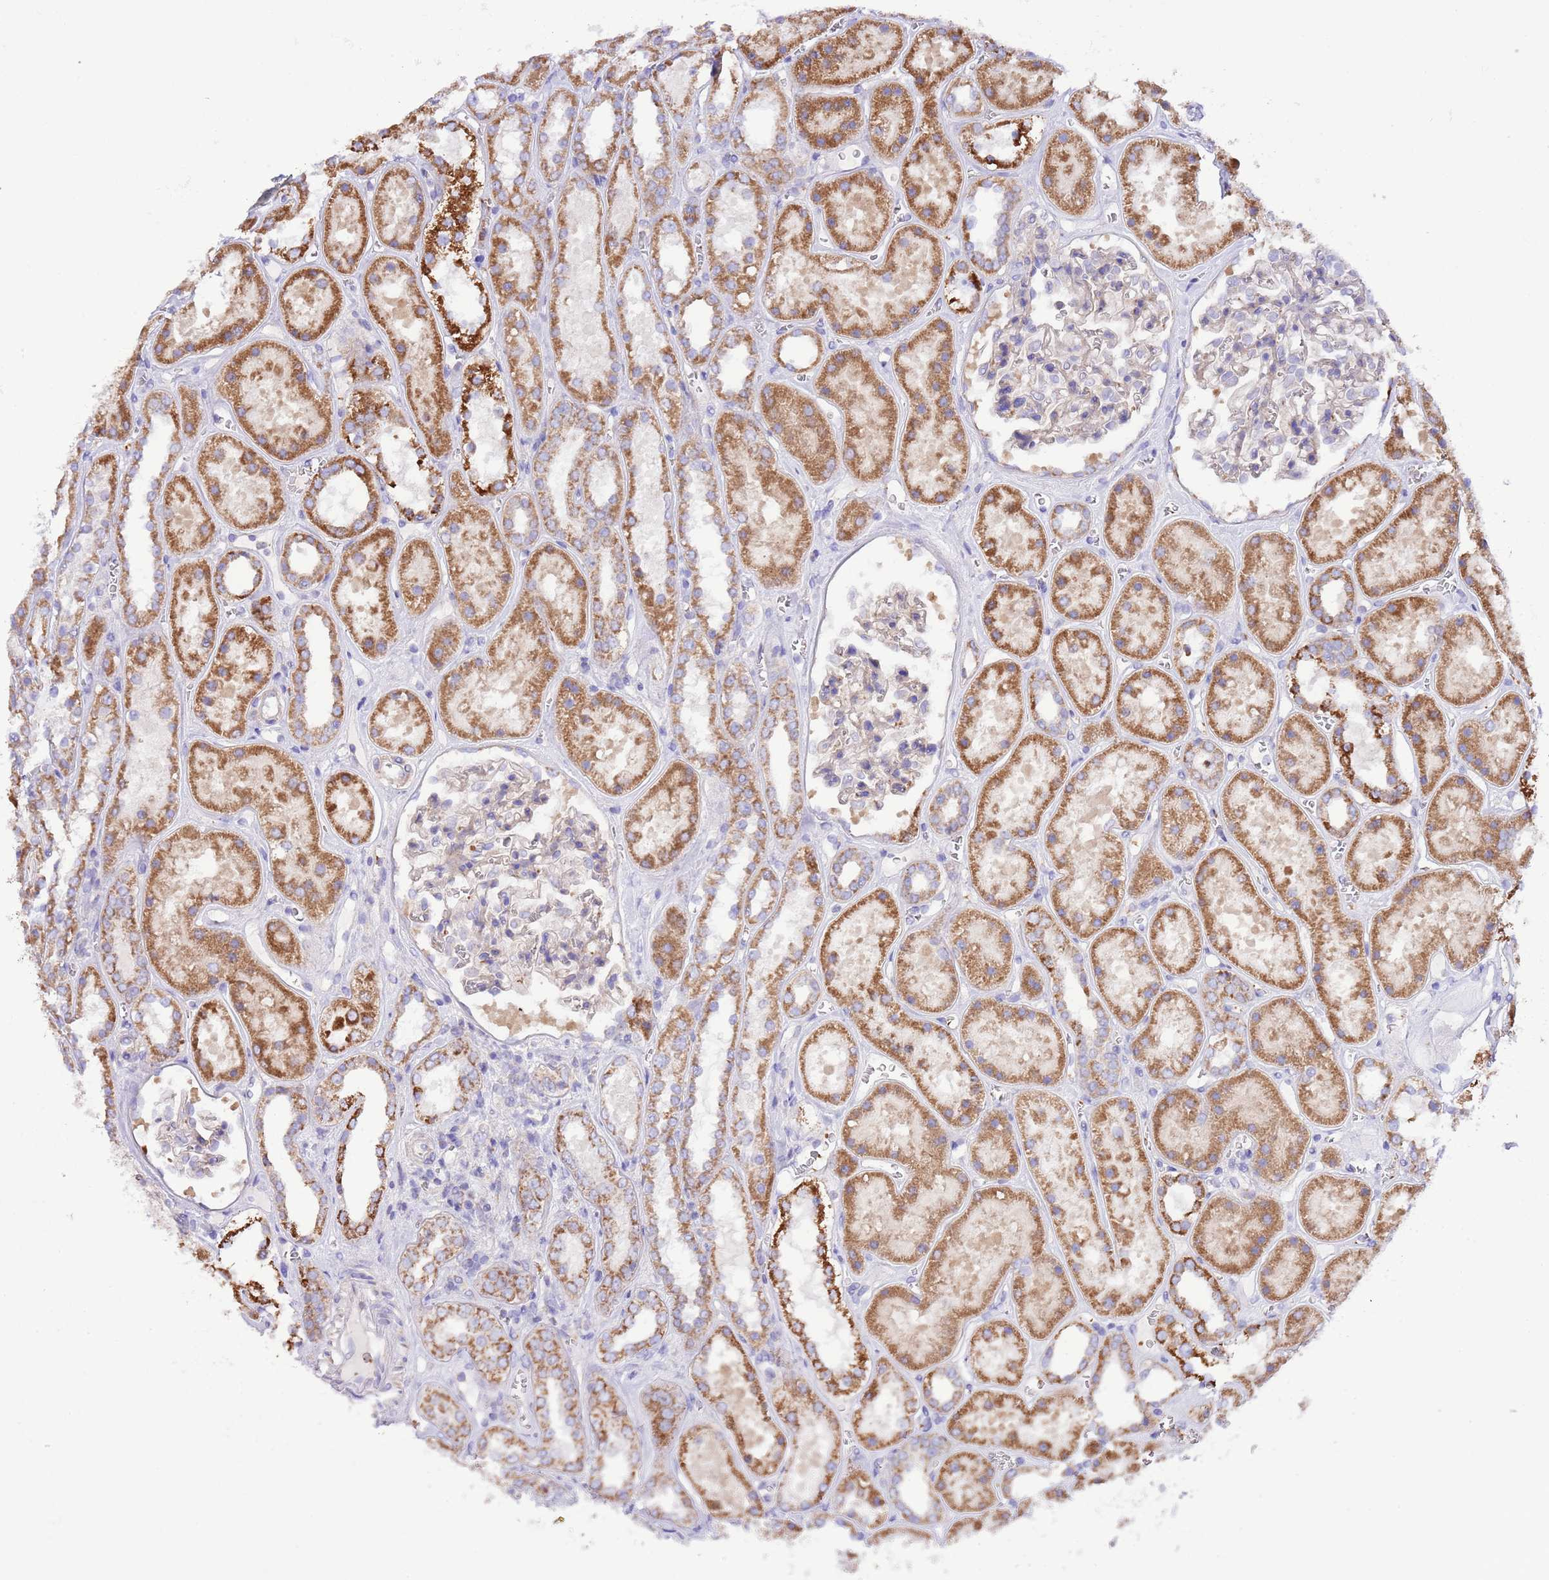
{"staining": {"intensity": "negative", "quantity": "none", "location": "none"}, "tissue": "kidney", "cell_type": "Cells in glomeruli", "image_type": "normal", "snomed": [{"axis": "morphology", "description": "Normal tissue, NOS"}, {"axis": "topography", "description": "Kidney"}], "caption": "Immunohistochemical staining of normal human kidney demonstrates no significant staining in cells in glomeruli.", "gene": "SS18L2", "patient": {"sex": "female", "age": 41}}